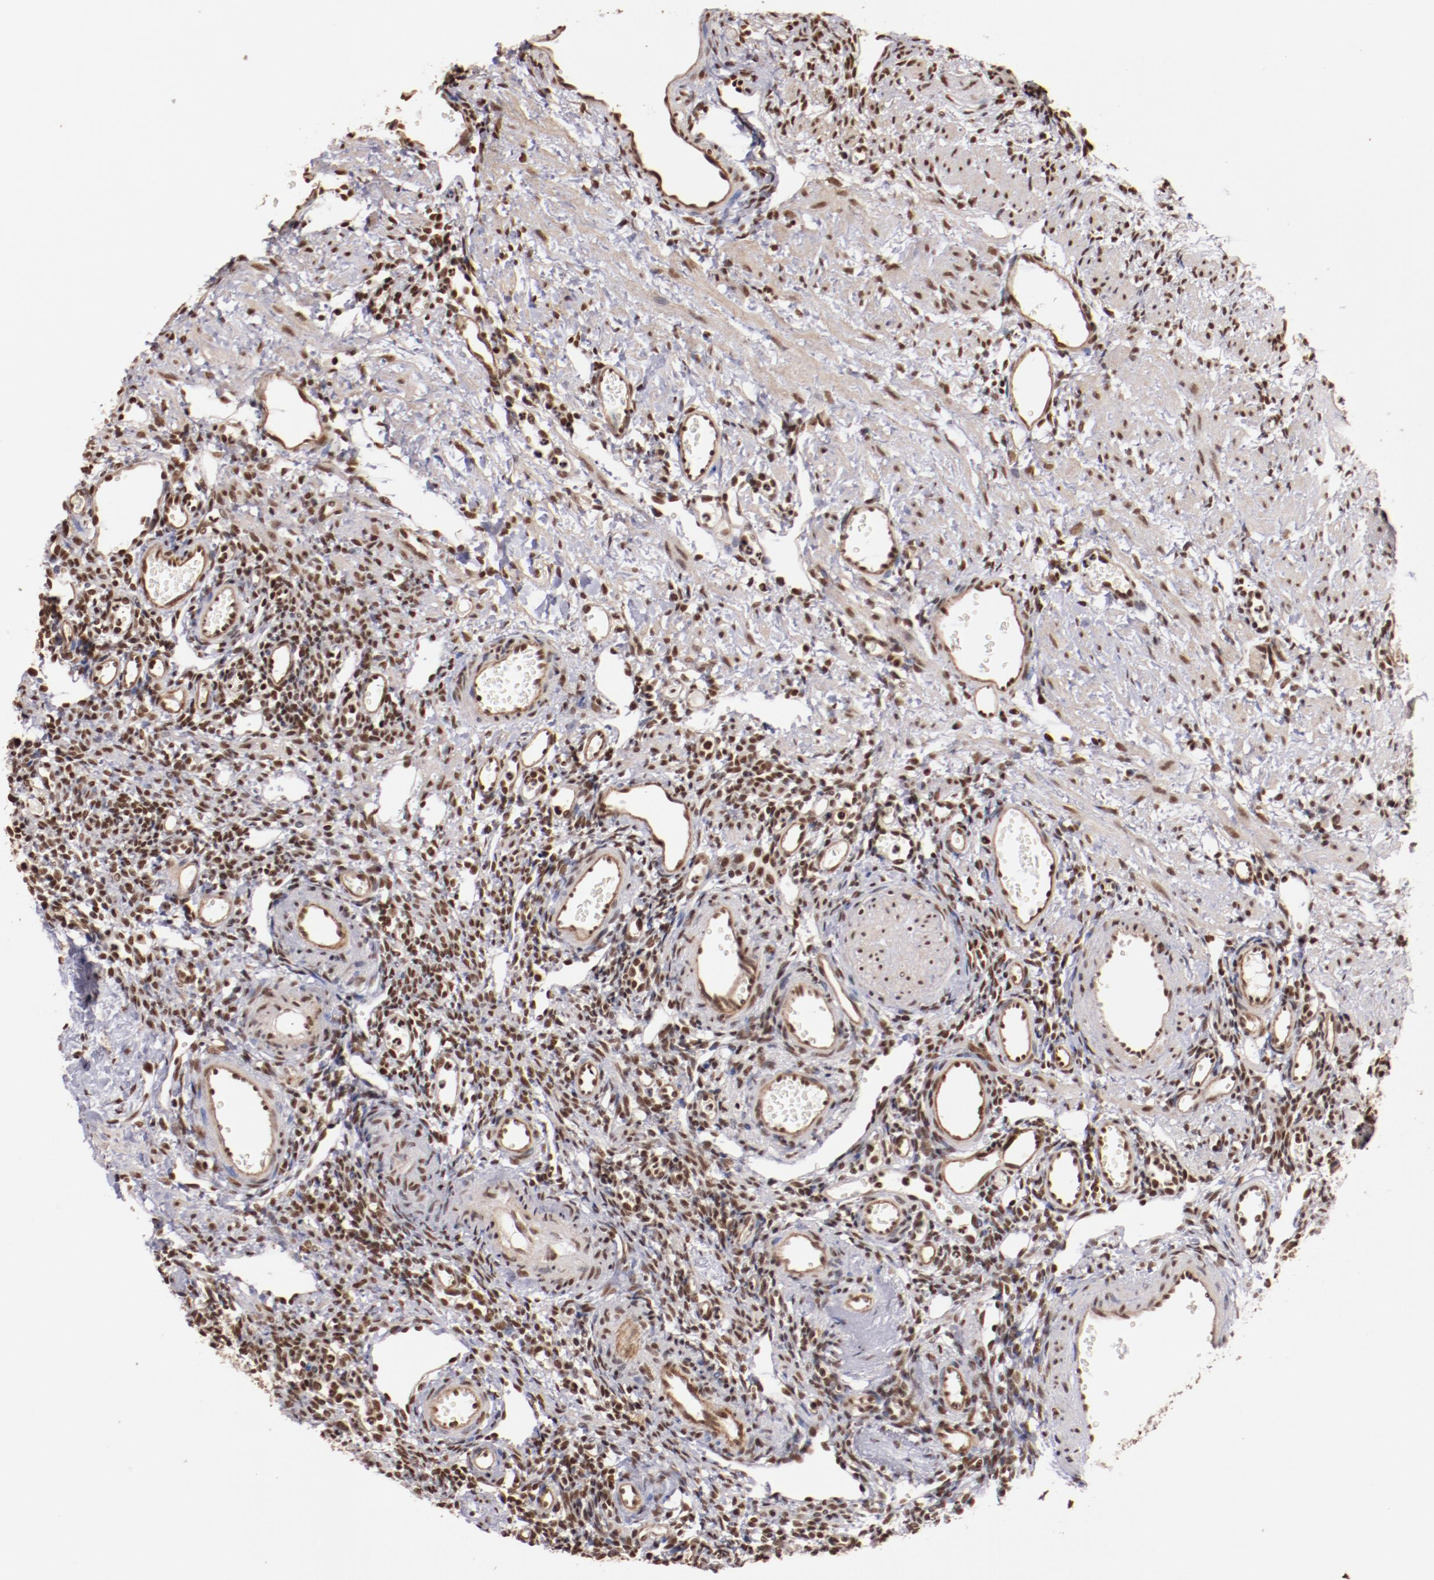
{"staining": {"intensity": "moderate", "quantity": "25%-75%", "location": "nuclear"}, "tissue": "ovary", "cell_type": "Follicle cells", "image_type": "normal", "snomed": [{"axis": "morphology", "description": "Normal tissue, NOS"}, {"axis": "topography", "description": "Ovary"}], "caption": "This photomicrograph shows benign ovary stained with immunohistochemistry to label a protein in brown. The nuclear of follicle cells show moderate positivity for the protein. Nuclei are counter-stained blue.", "gene": "STAG2", "patient": {"sex": "female", "age": 33}}